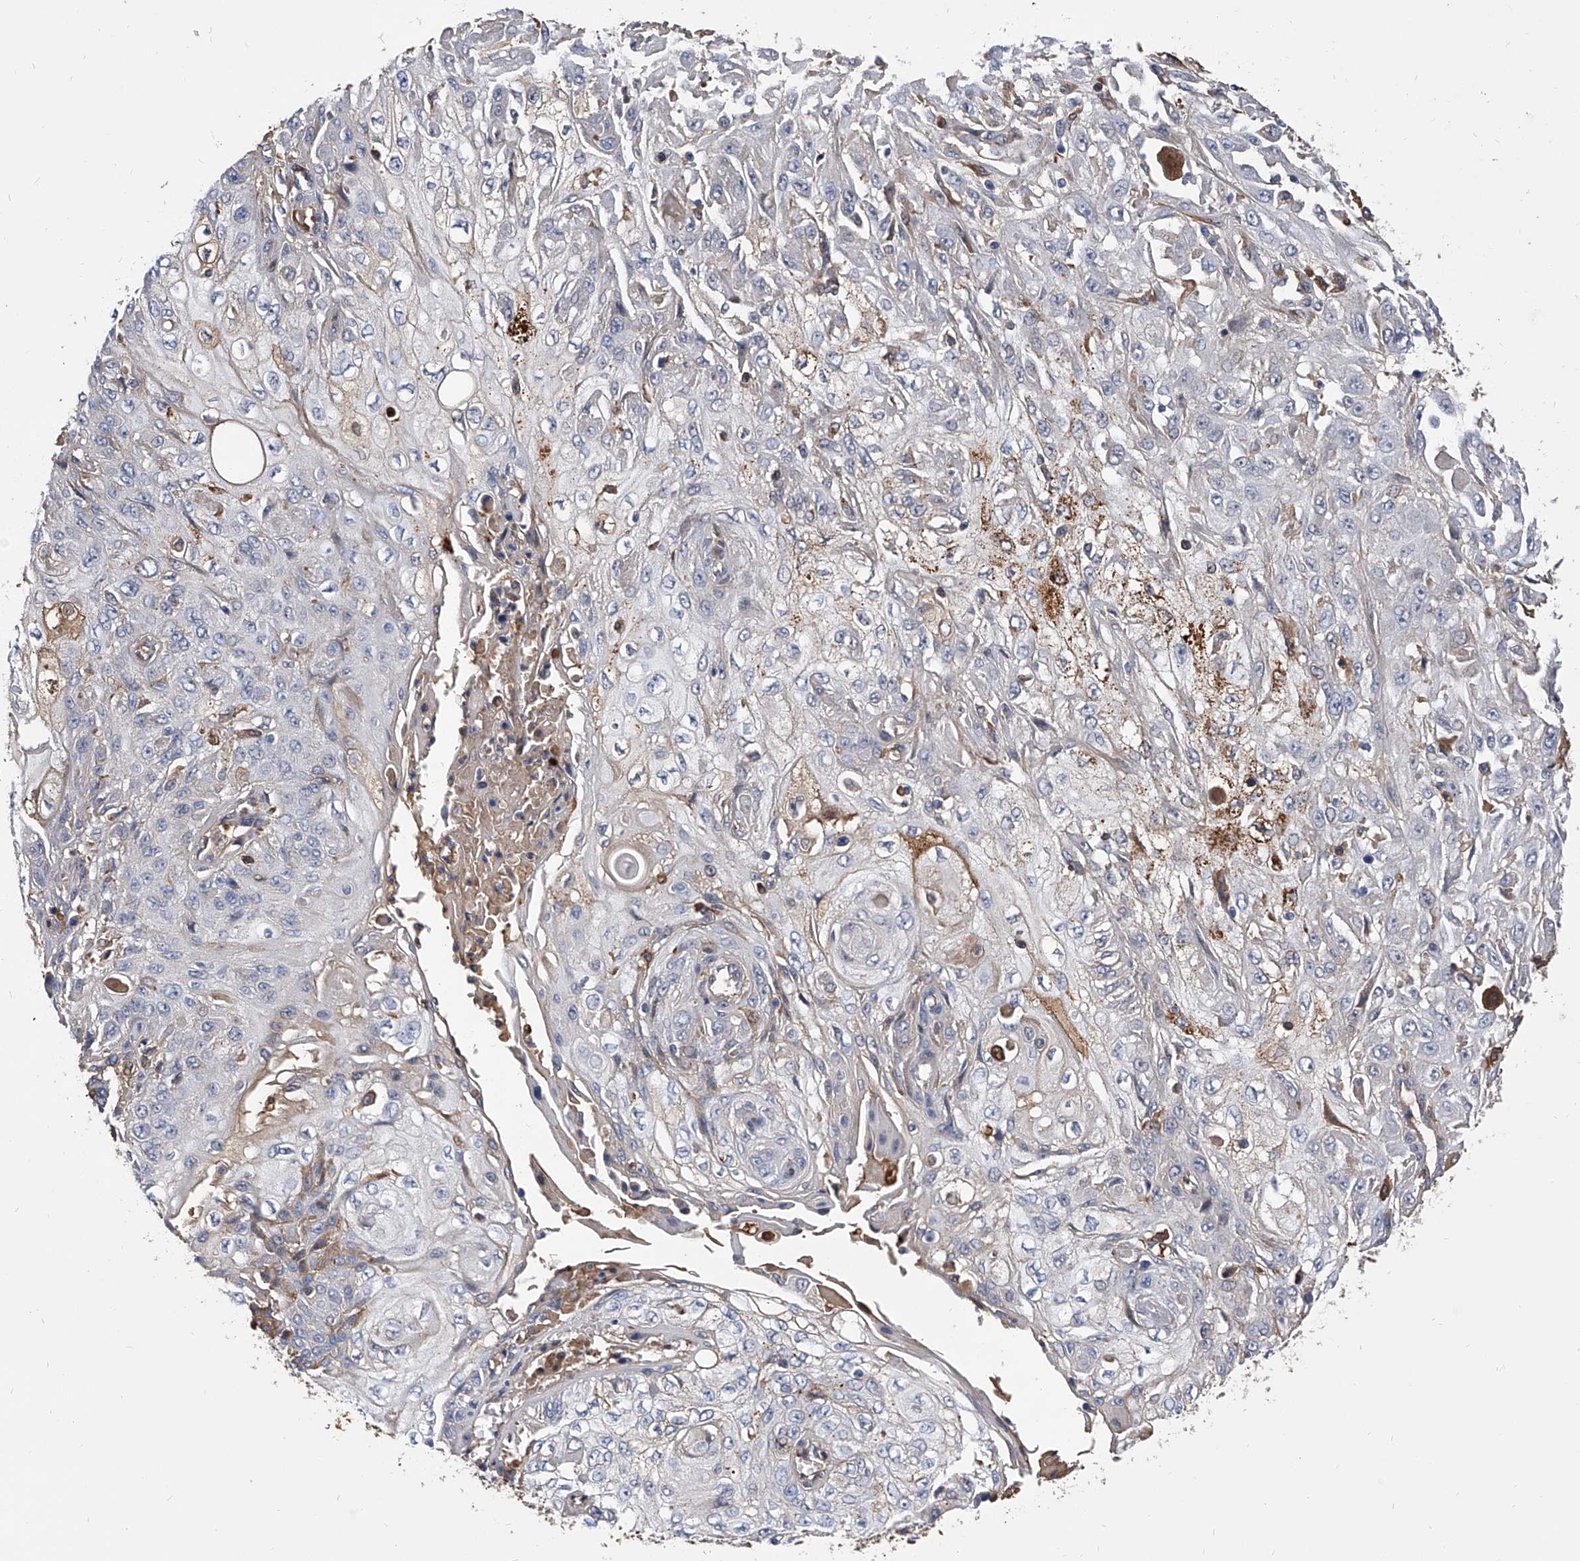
{"staining": {"intensity": "negative", "quantity": "none", "location": "none"}, "tissue": "skin cancer", "cell_type": "Tumor cells", "image_type": "cancer", "snomed": [{"axis": "morphology", "description": "Squamous cell carcinoma, NOS"}, {"axis": "morphology", "description": "Squamous cell carcinoma, metastatic, NOS"}, {"axis": "topography", "description": "Skin"}, {"axis": "topography", "description": "Lymph node"}], "caption": "IHC of human skin squamous cell carcinoma displays no expression in tumor cells.", "gene": "ZNF25", "patient": {"sex": "male", "age": 75}}